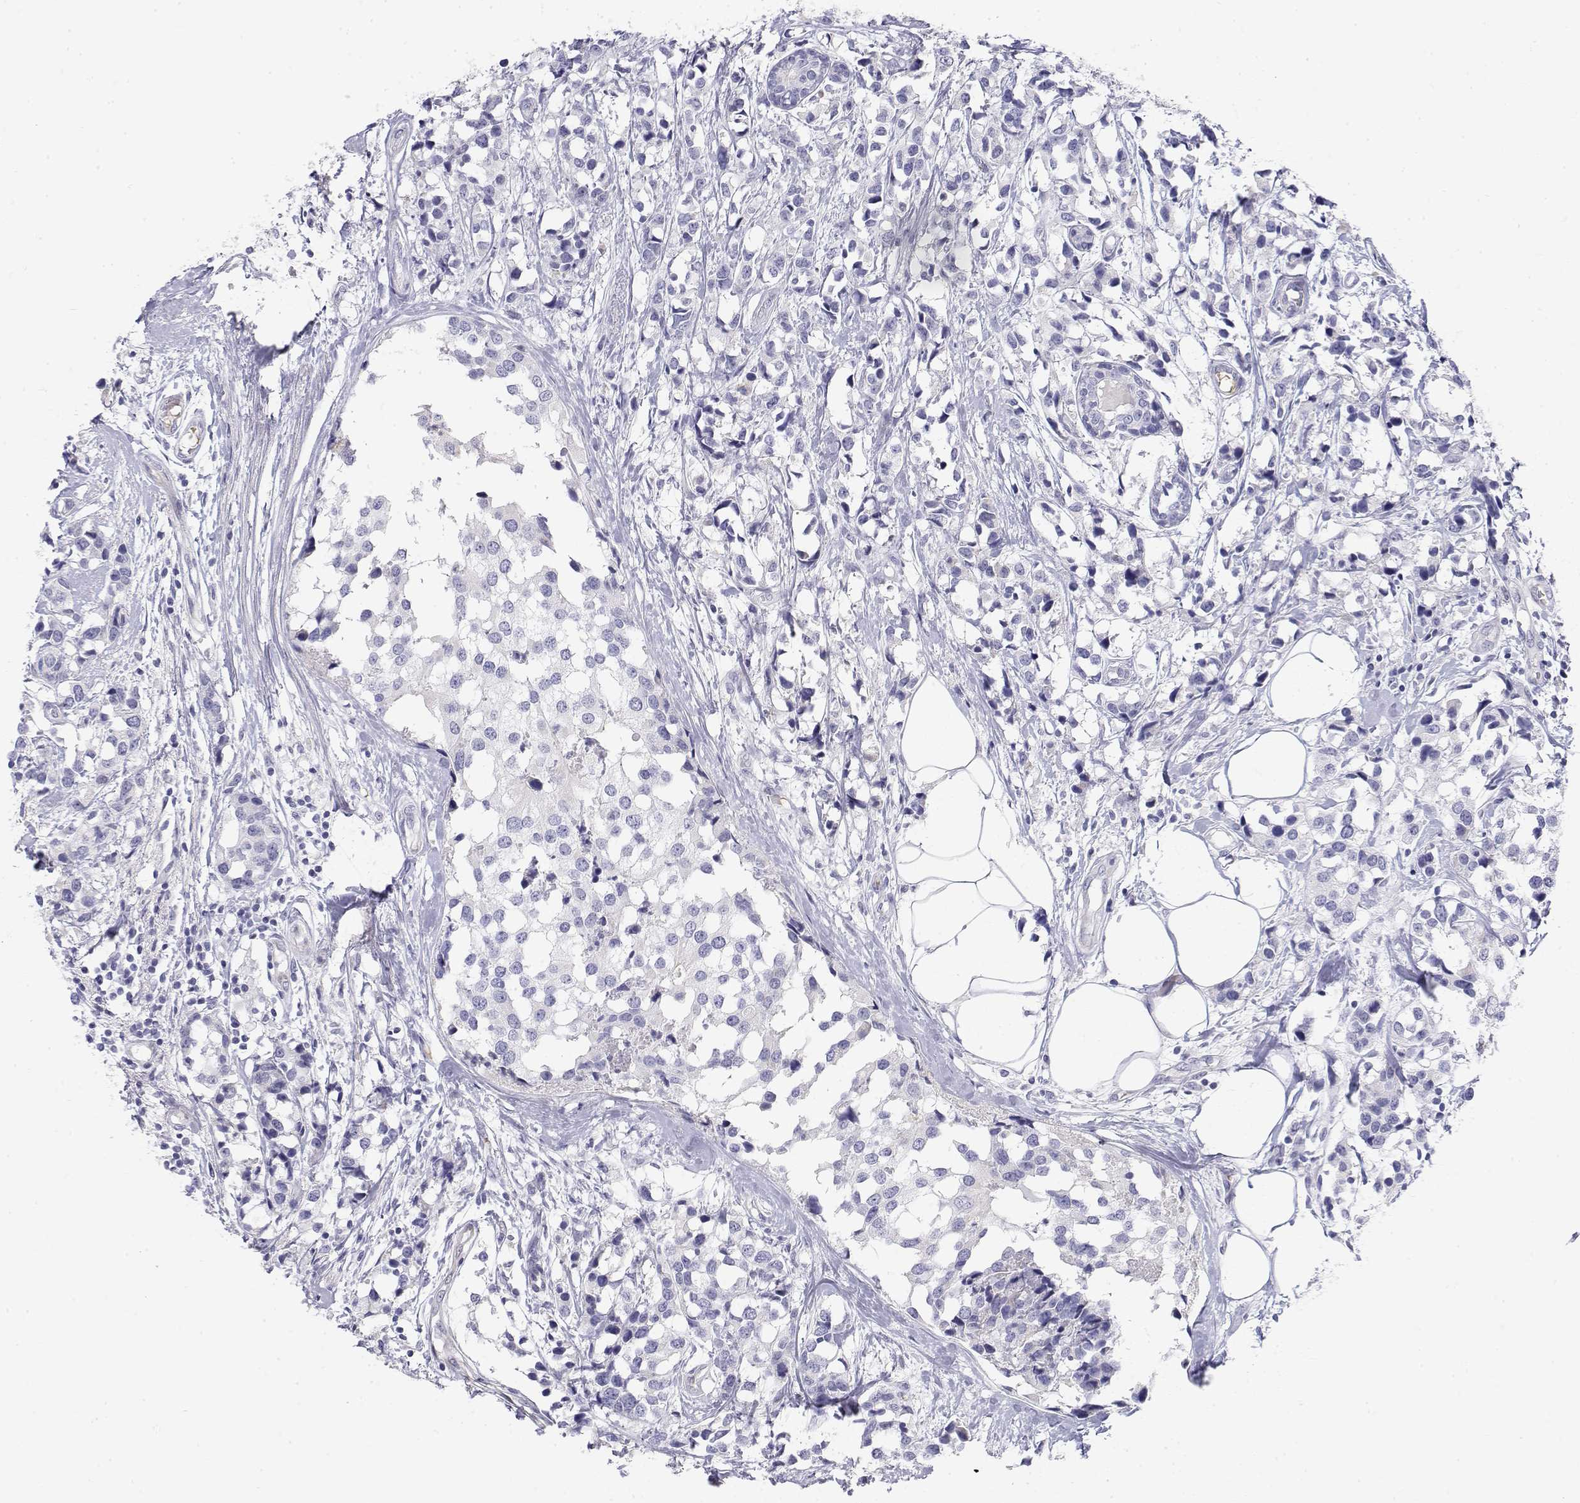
{"staining": {"intensity": "negative", "quantity": "none", "location": "none"}, "tissue": "breast cancer", "cell_type": "Tumor cells", "image_type": "cancer", "snomed": [{"axis": "morphology", "description": "Lobular carcinoma"}, {"axis": "topography", "description": "Breast"}], "caption": "Micrograph shows no significant protein staining in tumor cells of lobular carcinoma (breast).", "gene": "MISP", "patient": {"sex": "female", "age": 59}}